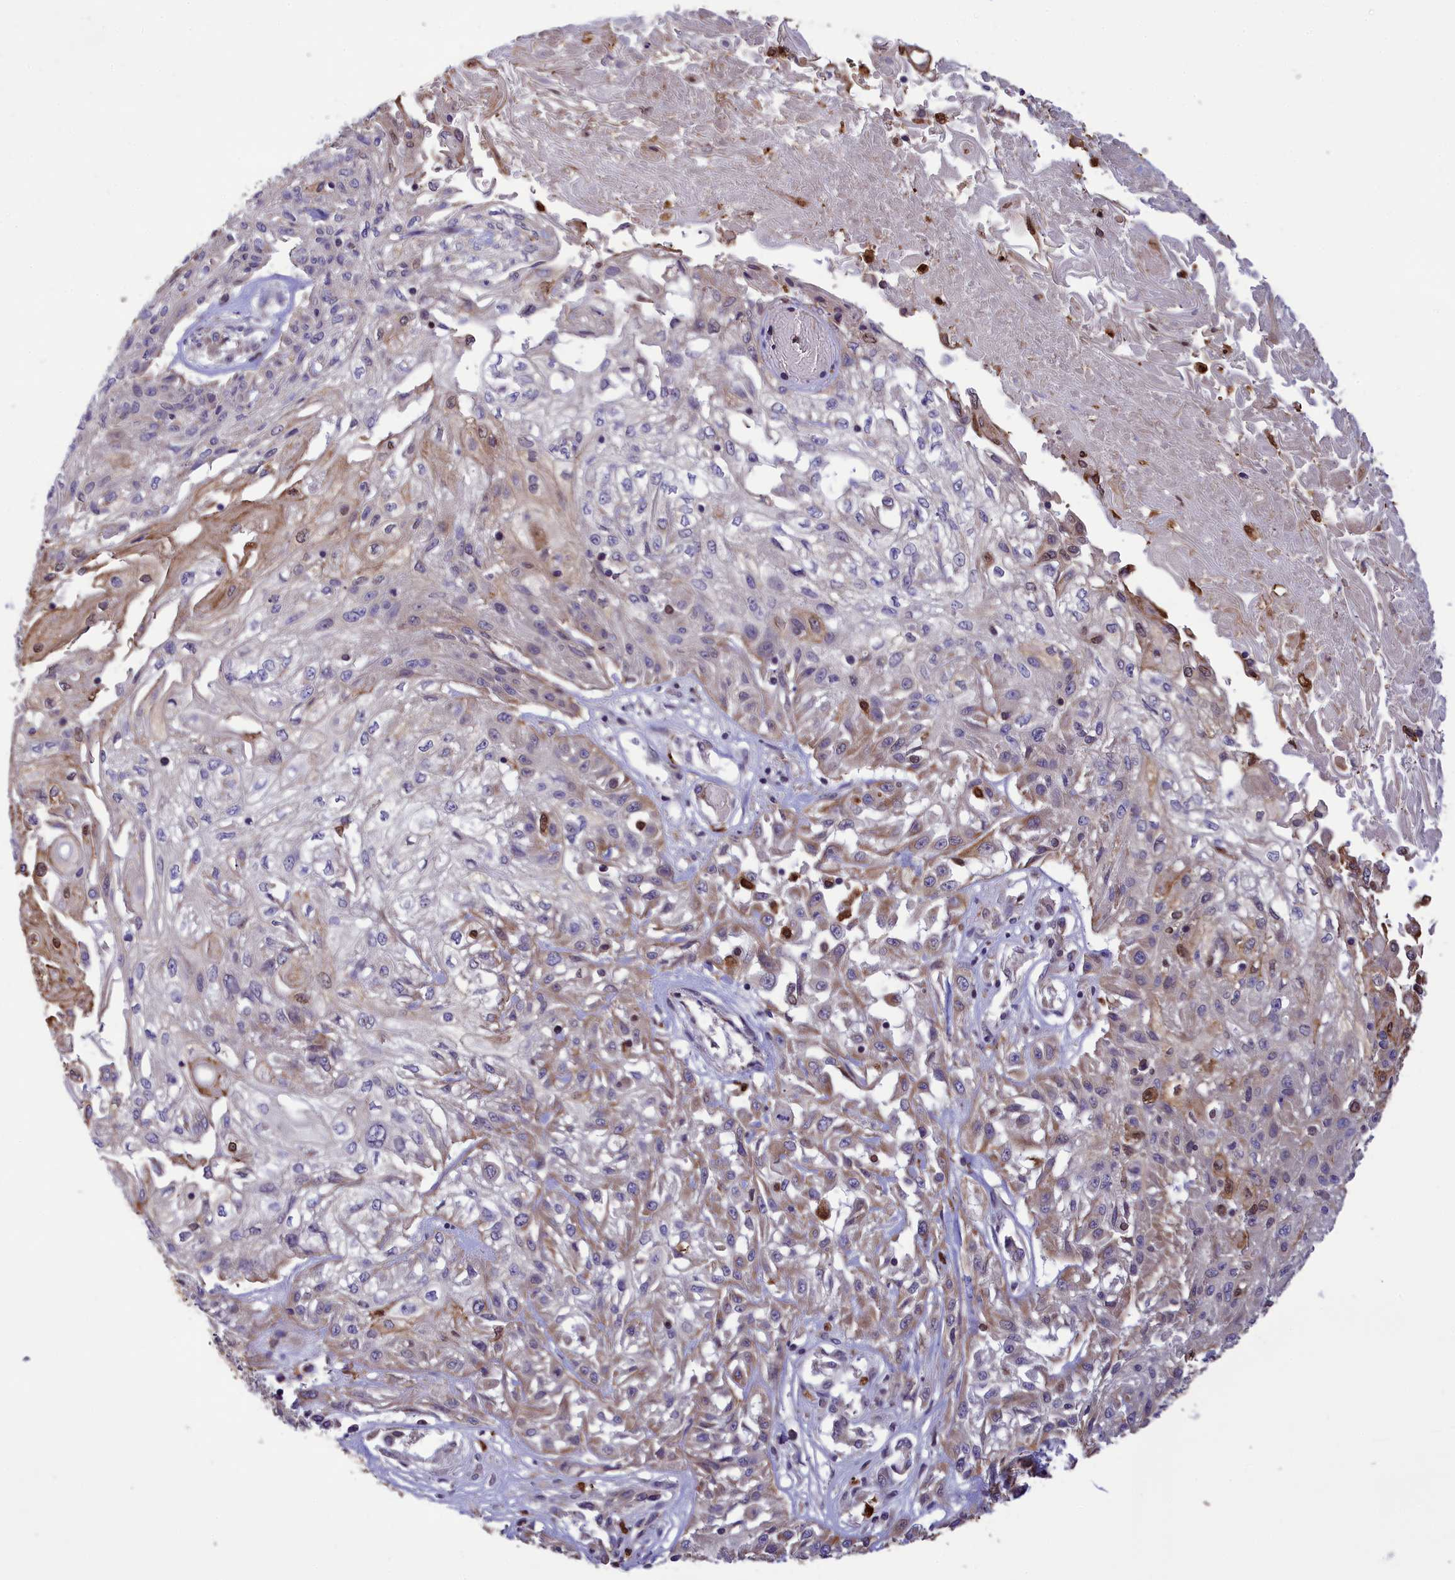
{"staining": {"intensity": "weak", "quantity": "25%-75%", "location": "cytoplasmic/membranous"}, "tissue": "skin cancer", "cell_type": "Tumor cells", "image_type": "cancer", "snomed": [{"axis": "morphology", "description": "Squamous cell carcinoma, NOS"}, {"axis": "morphology", "description": "Squamous cell carcinoma, metastatic, NOS"}, {"axis": "topography", "description": "Skin"}, {"axis": "topography", "description": "Lymph node"}], "caption": "Protein analysis of skin cancer tissue shows weak cytoplasmic/membranous staining in approximately 25%-75% of tumor cells.", "gene": "PKHD1L1", "patient": {"sex": "male", "age": 75}}